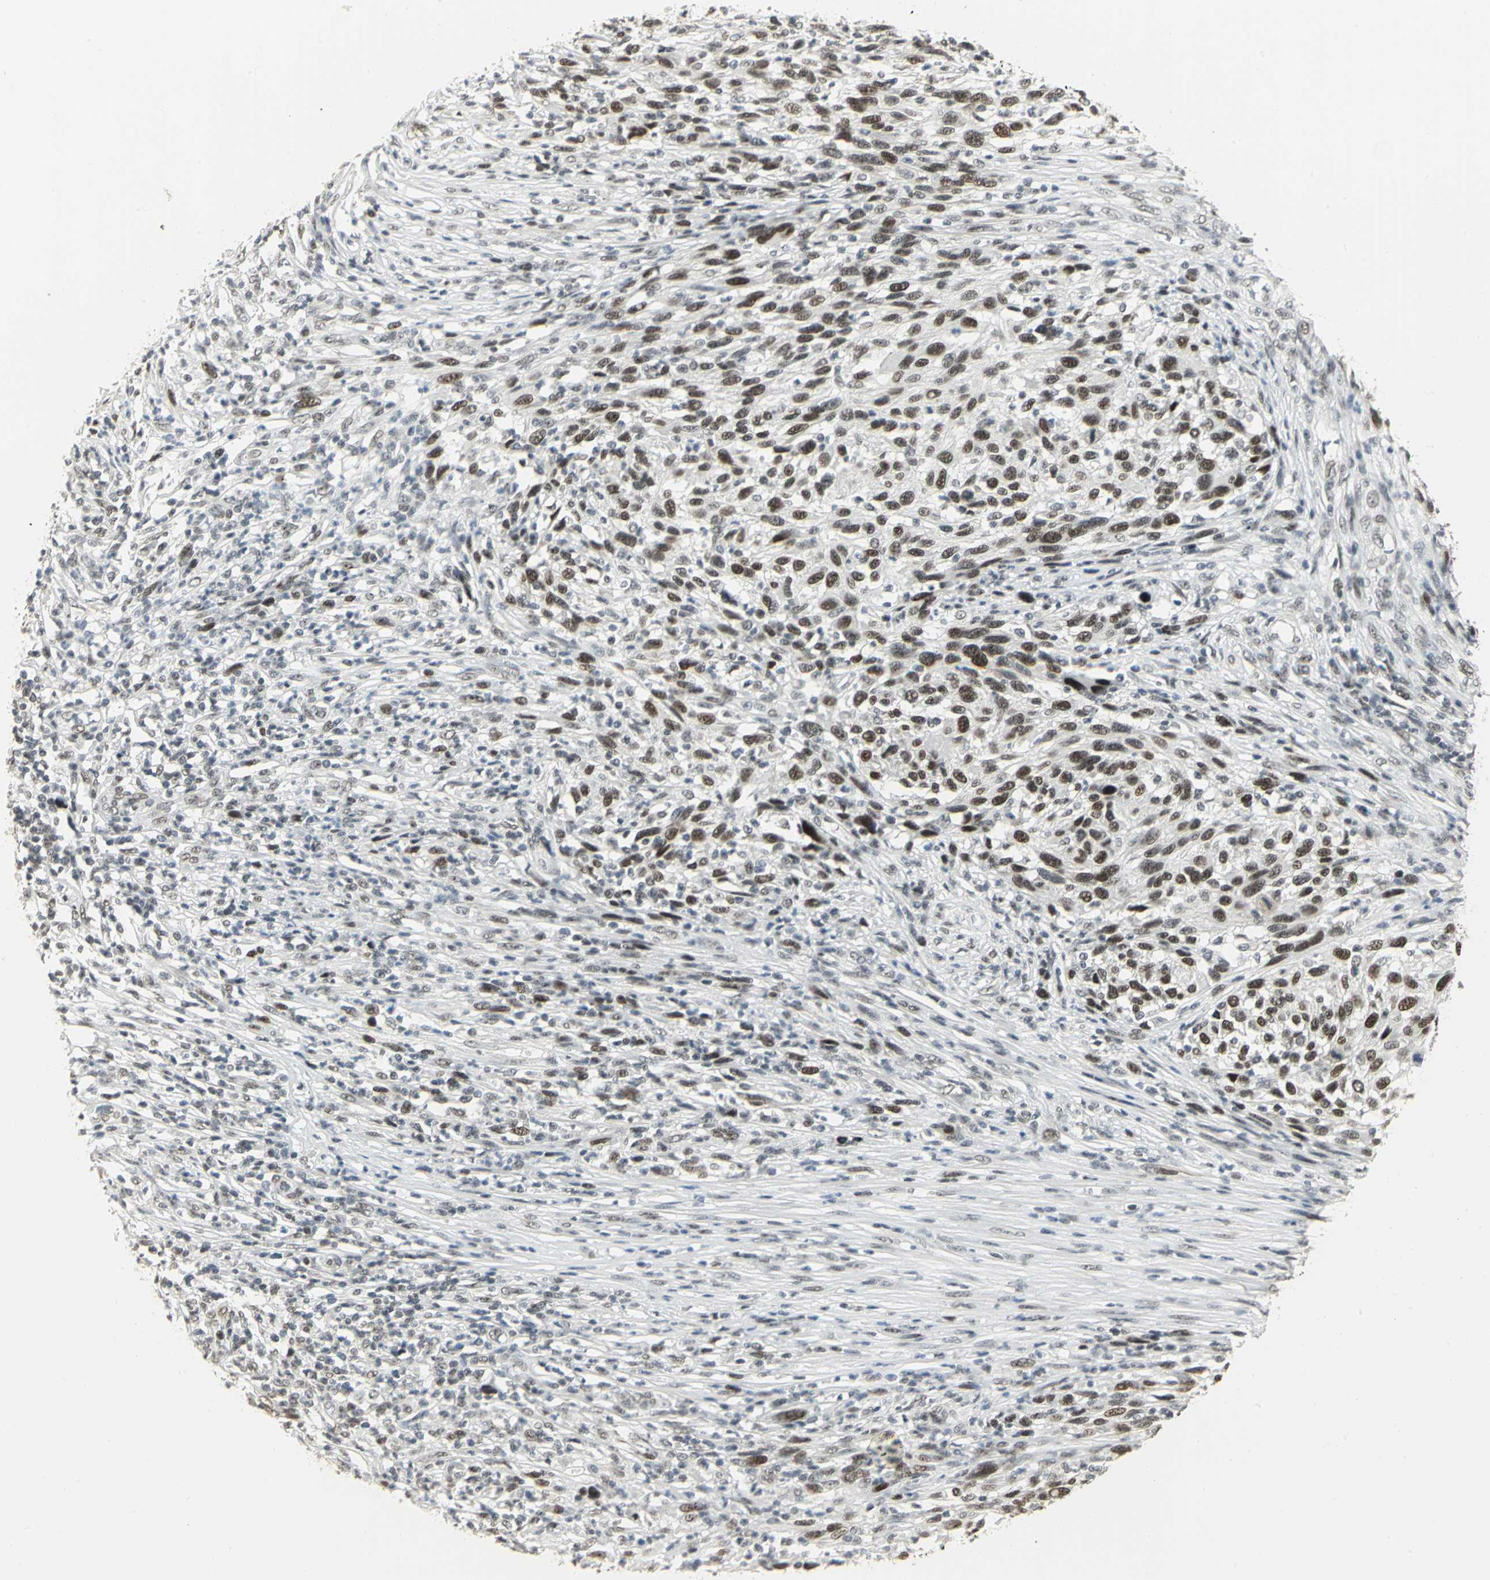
{"staining": {"intensity": "strong", "quantity": ">75%", "location": "nuclear"}, "tissue": "melanoma", "cell_type": "Tumor cells", "image_type": "cancer", "snomed": [{"axis": "morphology", "description": "Malignant melanoma, Metastatic site"}, {"axis": "topography", "description": "Lymph node"}], "caption": "A high amount of strong nuclear positivity is present in about >75% of tumor cells in melanoma tissue.", "gene": "CBX3", "patient": {"sex": "male", "age": 61}}